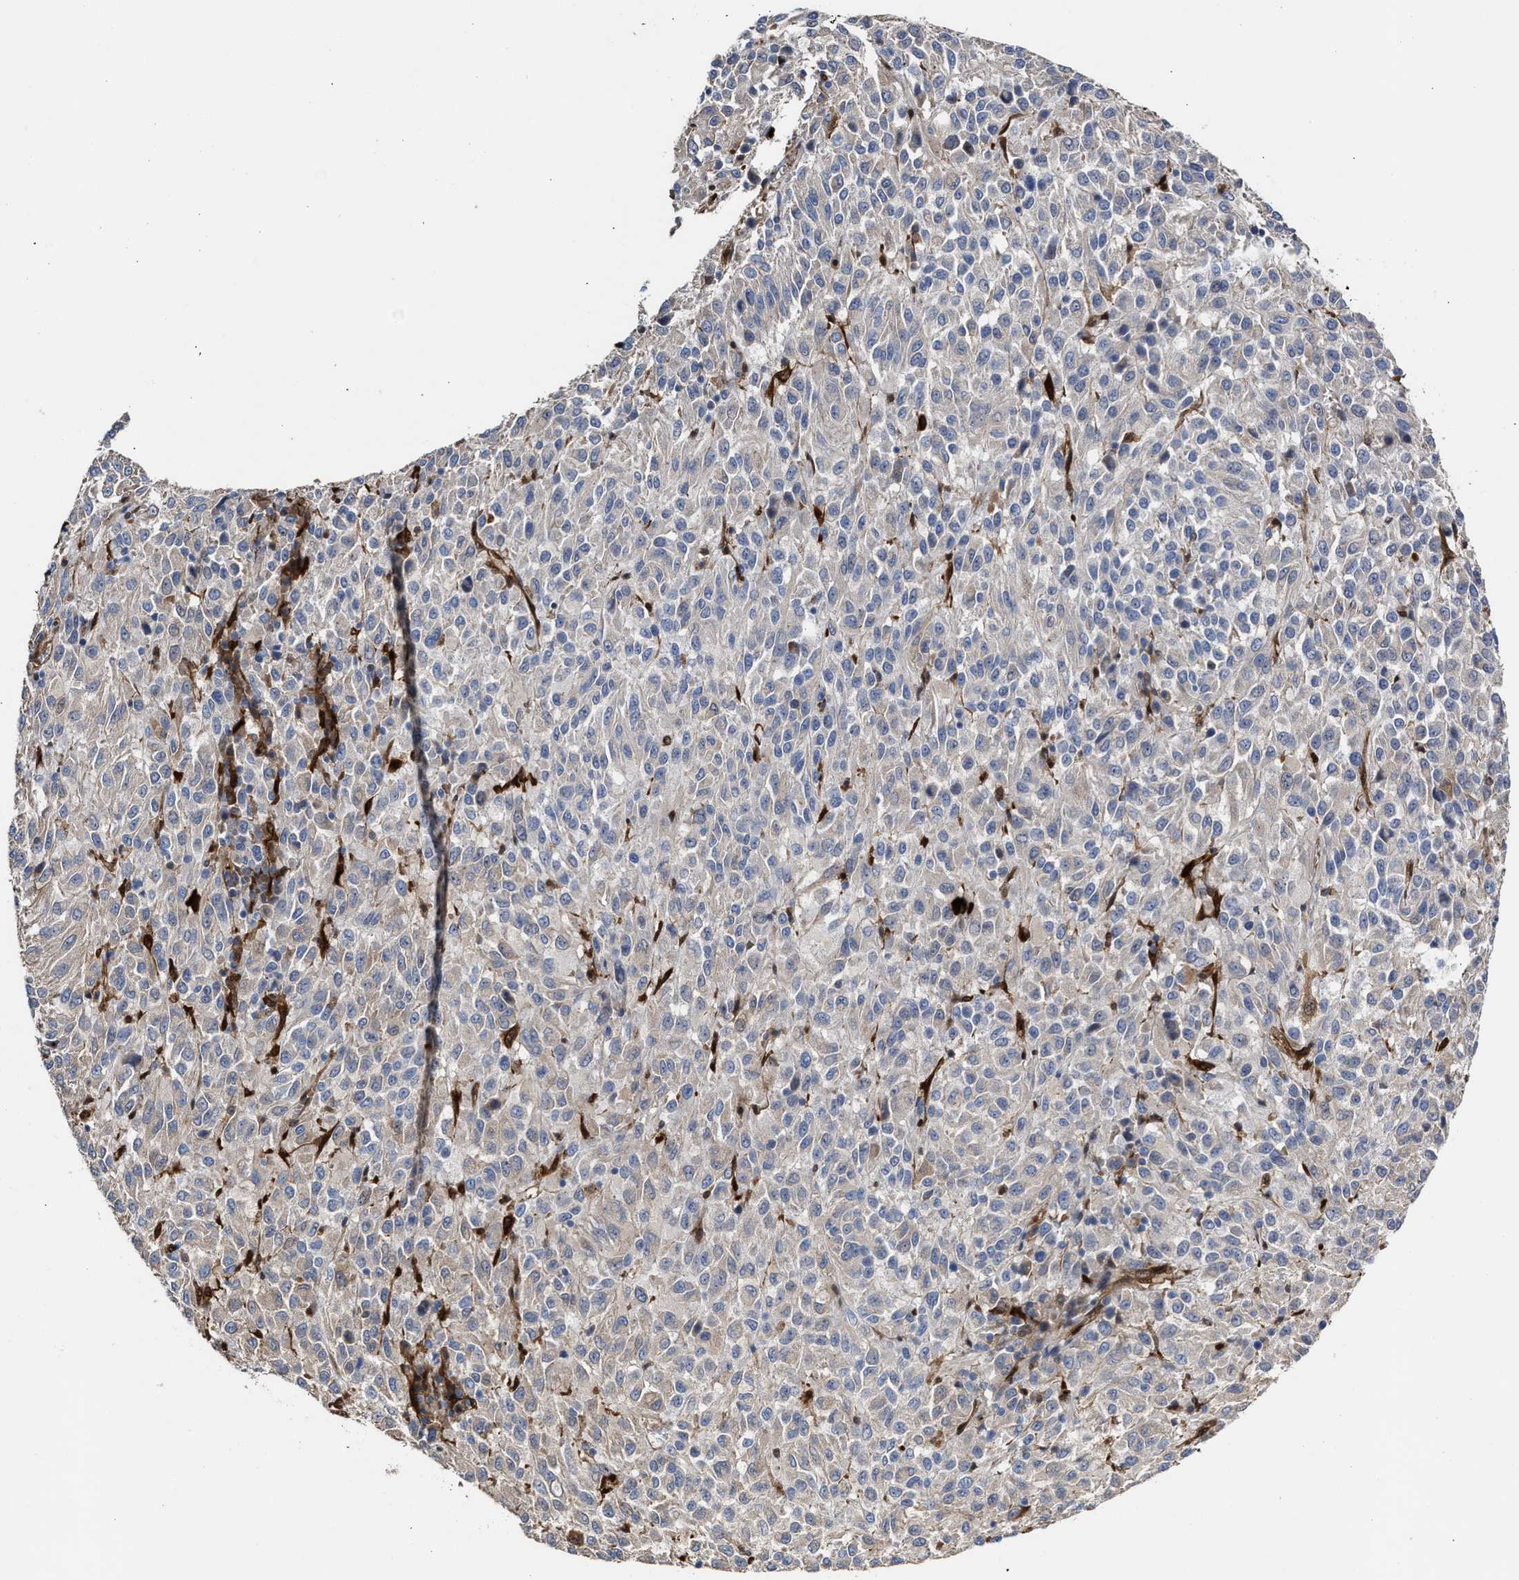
{"staining": {"intensity": "negative", "quantity": "none", "location": "none"}, "tissue": "melanoma", "cell_type": "Tumor cells", "image_type": "cancer", "snomed": [{"axis": "morphology", "description": "Malignant melanoma, Metastatic site"}, {"axis": "topography", "description": "Lung"}], "caption": "Human malignant melanoma (metastatic site) stained for a protein using IHC demonstrates no staining in tumor cells.", "gene": "TP53I3", "patient": {"sex": "male", "age": 64}}